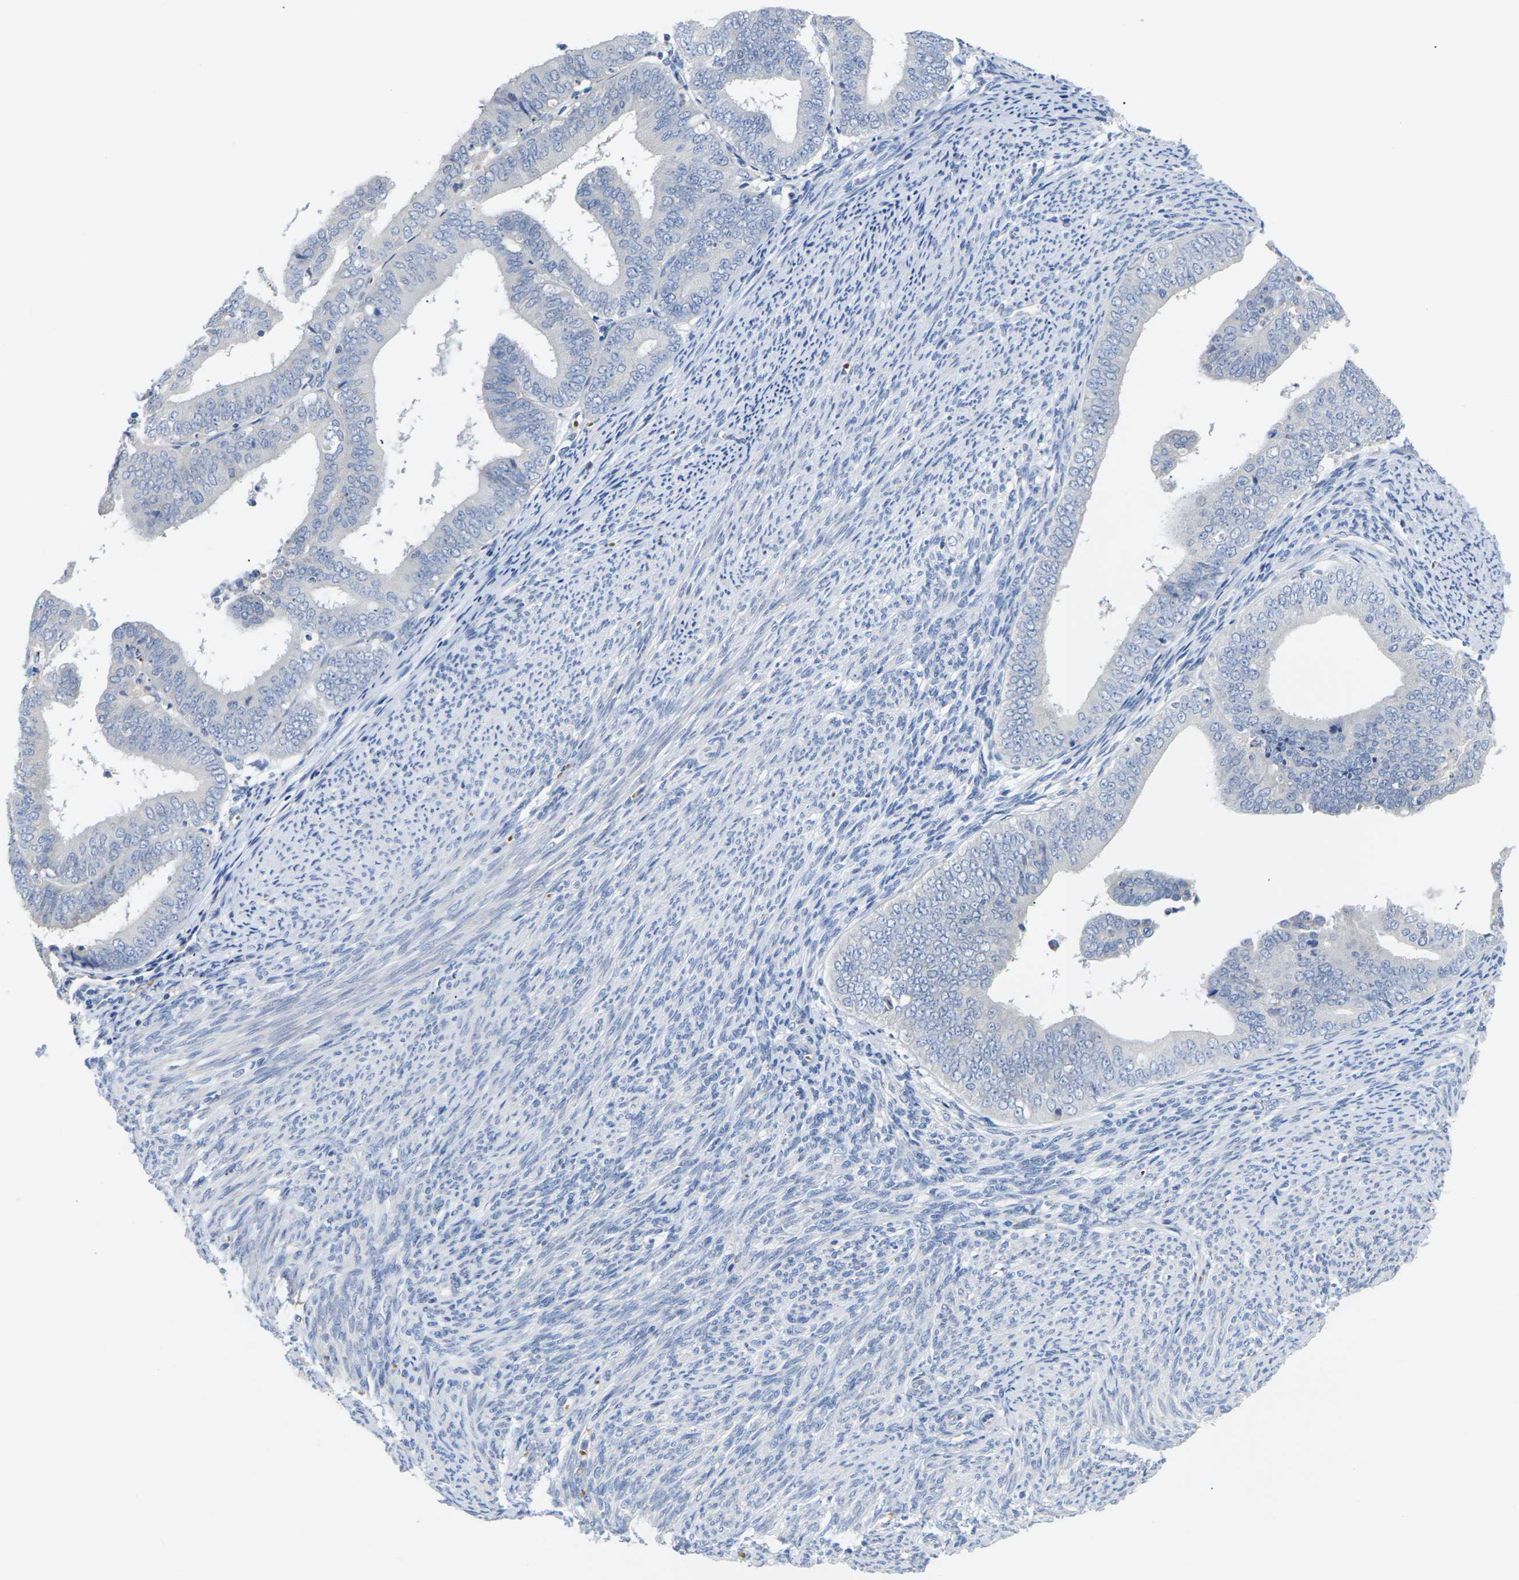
{"staining": {"intensity": "negative", "quantity": "none", "location": "none"}, "tissue": "endometrial cancer", "cell_type": "Tumor cells", "image_type": "cancer", "snomed": [{"axis": "morphology", "description": "Adenocarcinoma, NOS"}, {"axis": "topography", "description": "Endometrium"}], "caption": "Photomicrograph shows no protein expression in tumor cells of endometrial cancer tissue.", "gene": "TMCO4", "patient": {"sex": "female", "age": 63}}